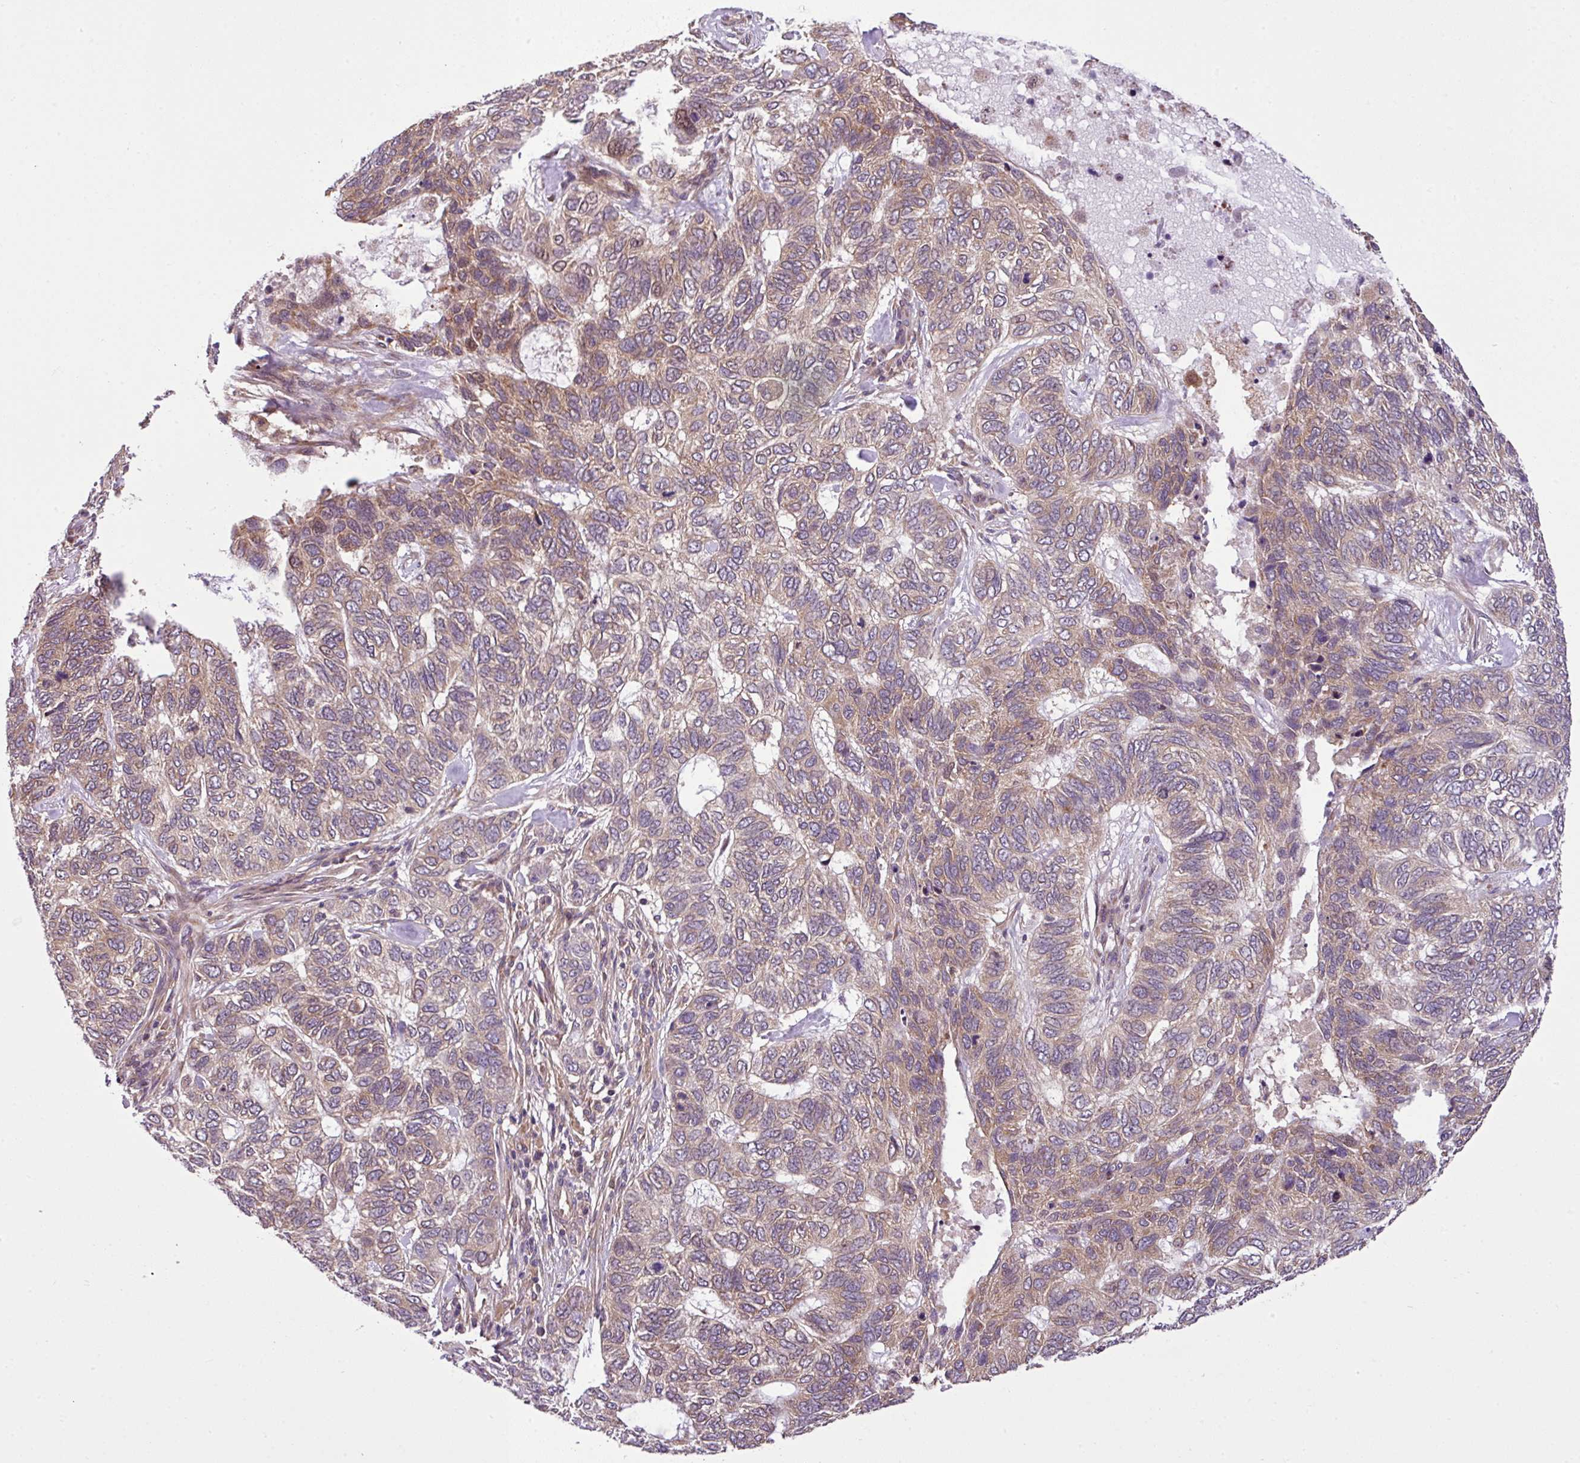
{"staining": {"intensity": "weak", "quantity": "25%-75%", "location": "cytoplasmic/membranous"}, "tissue": "skin cancer", "cell_type": "Tumor cells", "image_type": "cancer", "snomed": [{"axis": "morphology", "description": "Basal cell carcinoma"}, {"axis": "topography", "description": "Skin"}], "caption": "Human skin cancer stained for a protein (brown) shows weak cytoplasmic/membranous positive staining in approximately 25%-75% of tumor cells.", "gene": "DLGAP4", "patient": {"sex": "female", "age": 65}}